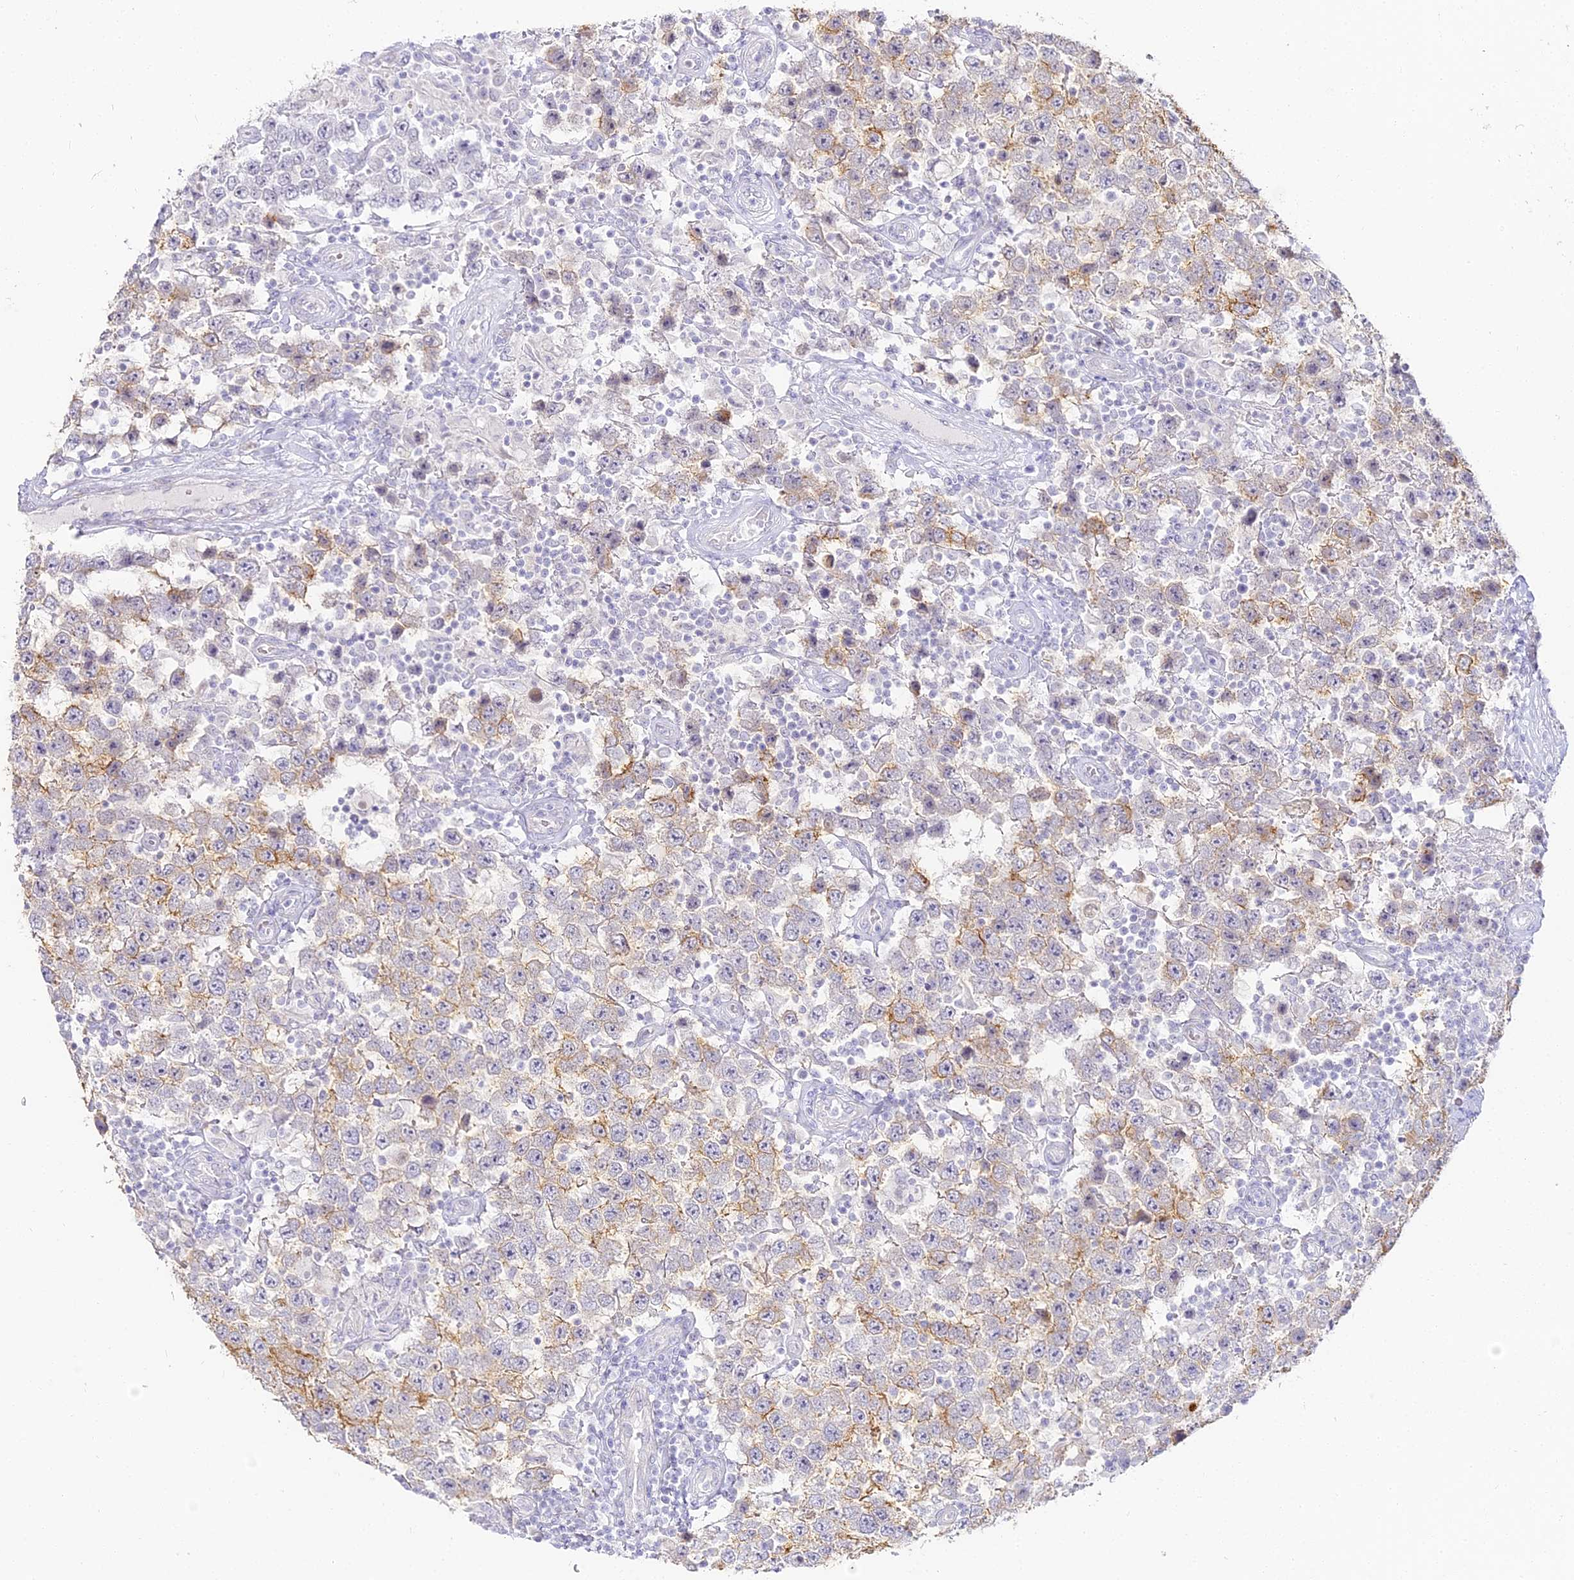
{"staining": {"intensity": "moderate", "quantity": "<25%", "location": "cytoplasmic/membranous"}, "tissue": "testis cancer", "cell_type": "Tumor cells", "image_type": "cancer", "snomed": [{"axis": "morphology", "description": "Normal tissue, NOS"}, {"axis": "morphology", "description": "Urothelial carcinoma, High grade"}, {"axis": "morphology", "description": "Seminoma, NOS"}, {"axis": "morphology", "description": "Carcinoma, Embryonal, NOS"}, {"axis": "topography", "description": "Urinary bladder"}, {"axis": "topography", "description": "Testis"}], "caption": "Testis seminoma stained with immunohistochemistry (IHC) displays moderate cytoplasmic/membranous positivity in approximately <25% of tumor cells. The staining is performed using DAB (3,3'-diaminobenzidine) brown chromogen to label protein expression. The nuclei are counter-stained blue using hematoxylin.", "gene": "ALPG", "patient": {"sex": "male", "age": 41}}